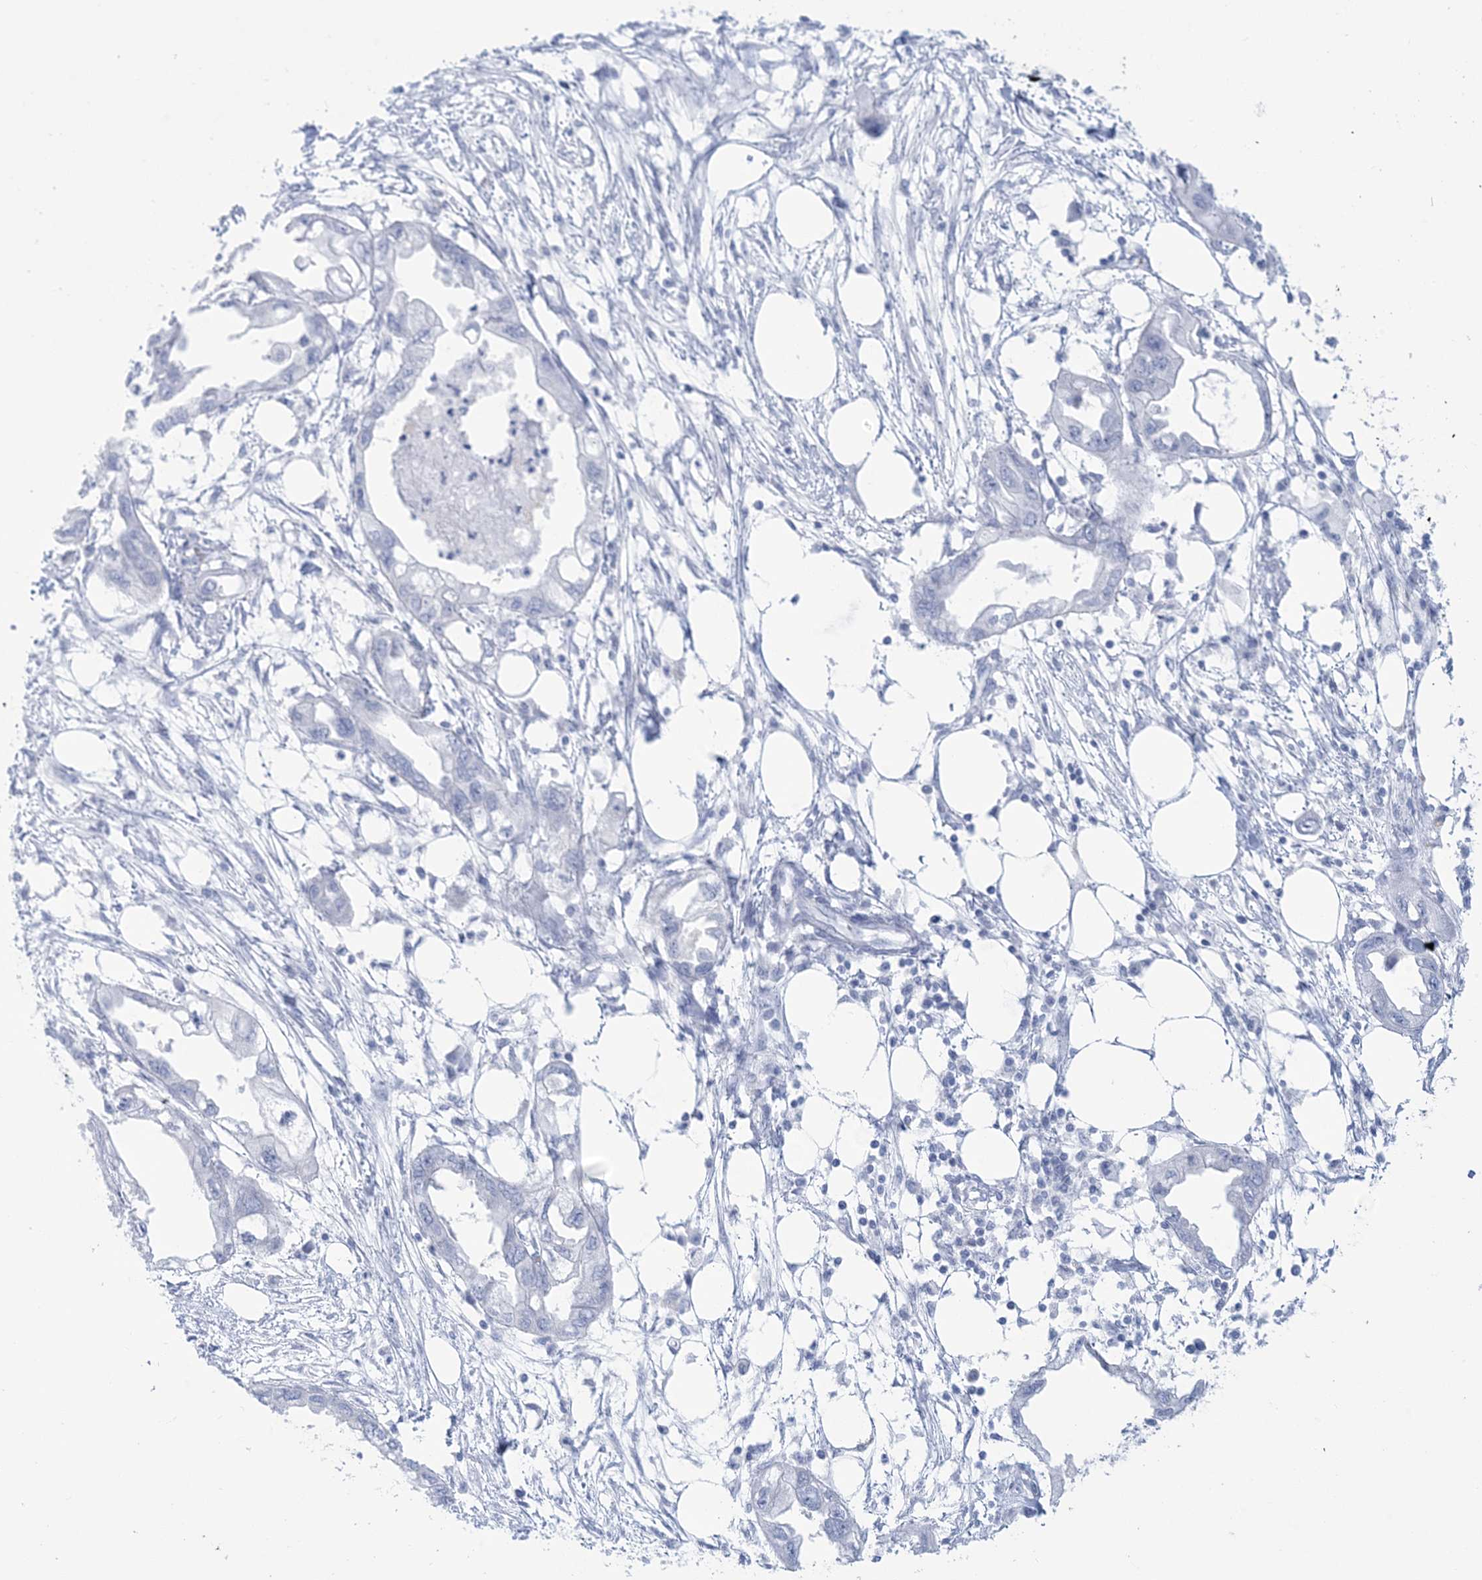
{"staining": {"intensity": "negative", "quantity": "none", "location": "none"}, "tissue": "endometrial cancer", "cell_type": "Tumor cells", "image_type": "cancer", "snomed": [{"axis": "morphology", "description": "Adenocarcinoma, NOS"}, {"axis": "morphology", "description": "Adenocarcinoma, metastatic, NOS"}, {"axis": "topography", "description": "Adipose tissue"}, {"axis": "topography", "description": "Endometrium"}], "caption": "Tumor cells show no significant protein staining in endometrial cancer.", "gene": "AGXT", "patient": {"sex": "female", "age": 67}}